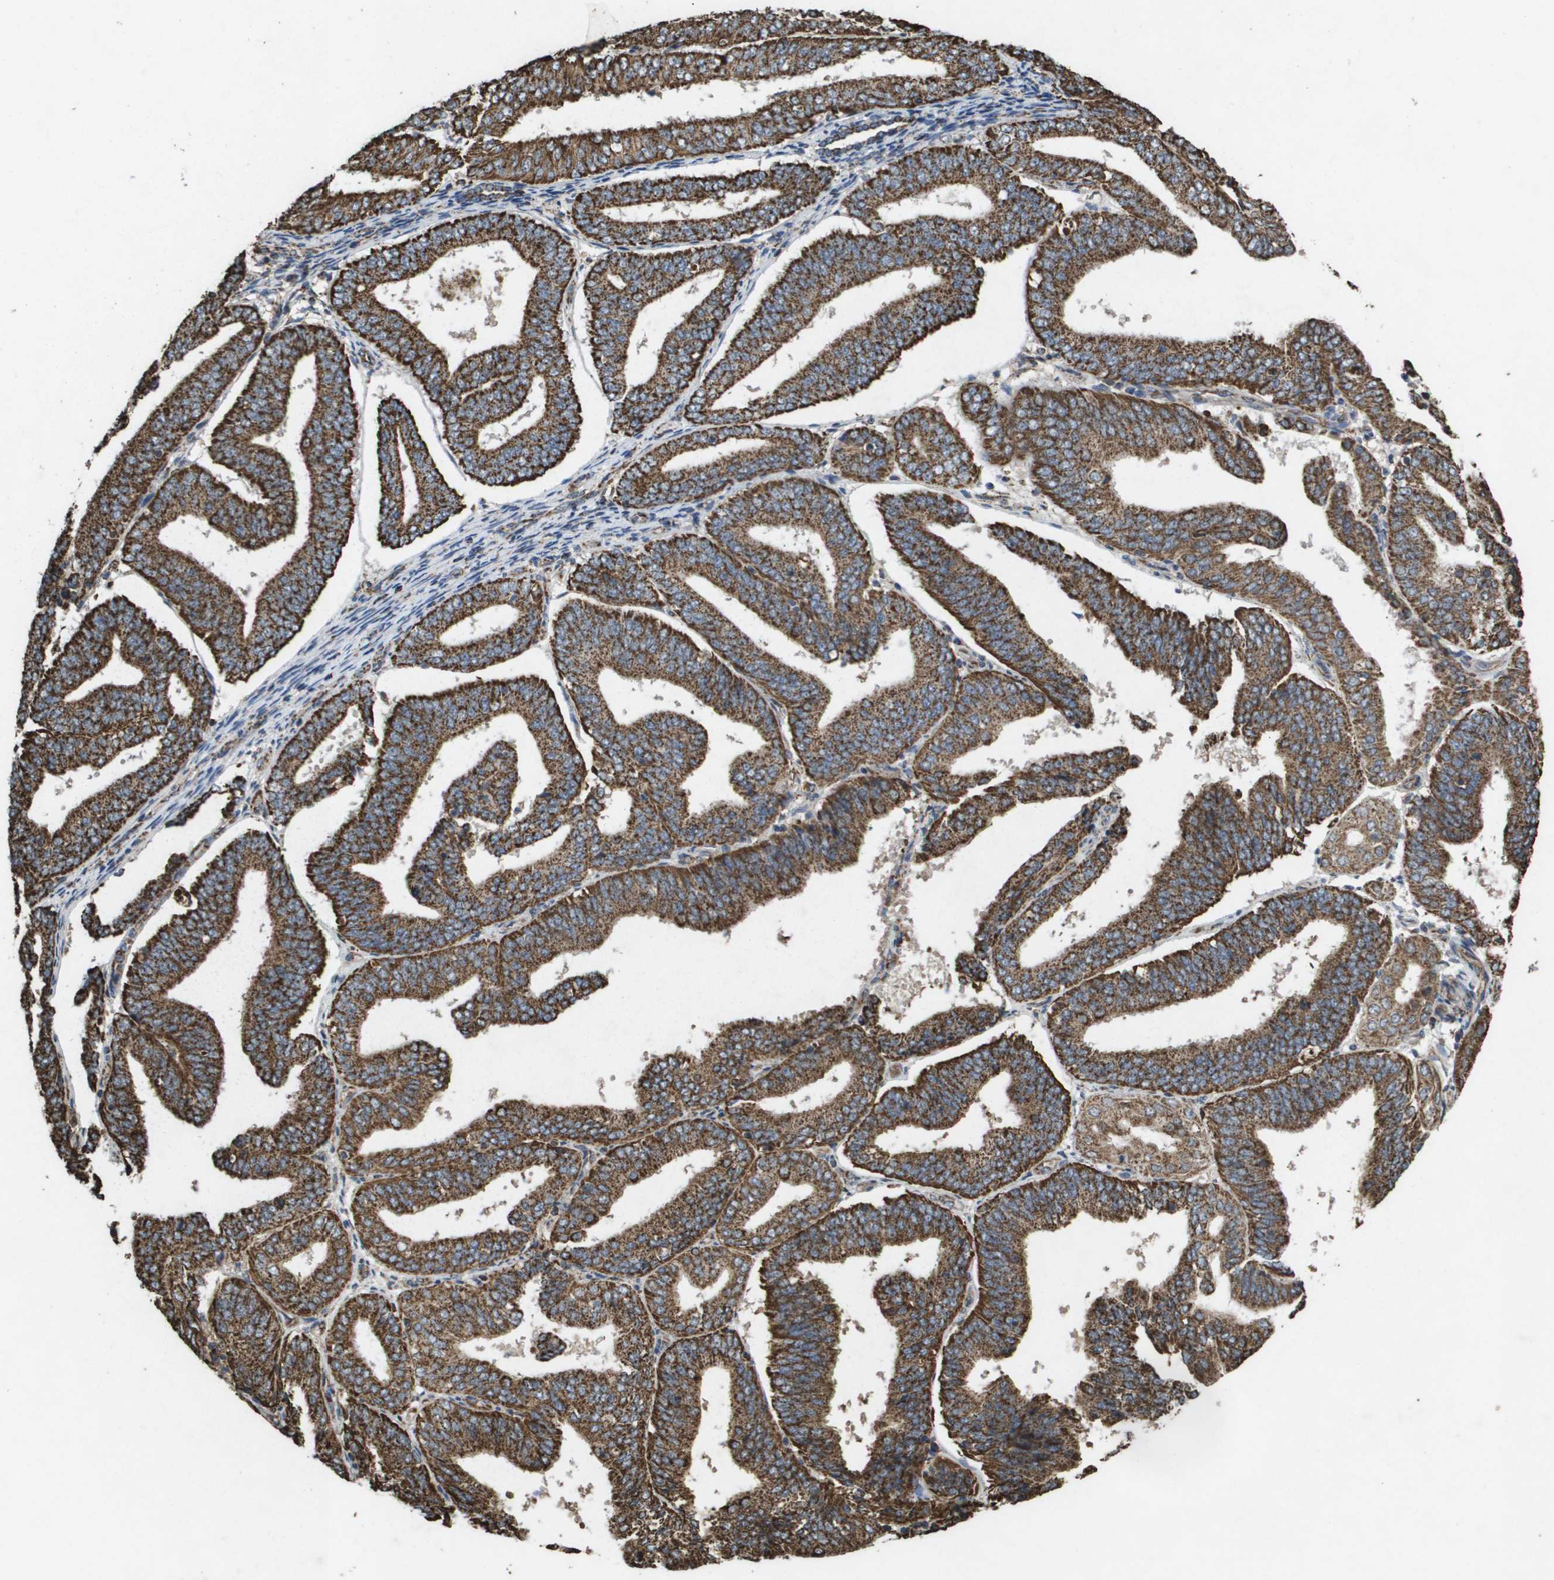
{"staining": {"intensity": "strong", "quantity": ">75%", "location": "cytoplasmic/membranous"}, "tissue": "endometrial cancer", "cell_type": "Tumor cells", "image_type": "cancer", "snomed": [{"axis": "morphology", "description": "Adenocarcinoma, NOS"}, {"axis": "topography", "description": "Endometrium"}], "caption": "The image exhibits staining of endometrial cancer, revealing strong cytoplasmic/membranous protein positivity (brown color) within tumor cells.", "gene": "HSPE1", "patient": {"sex": "female", "age": 63}}